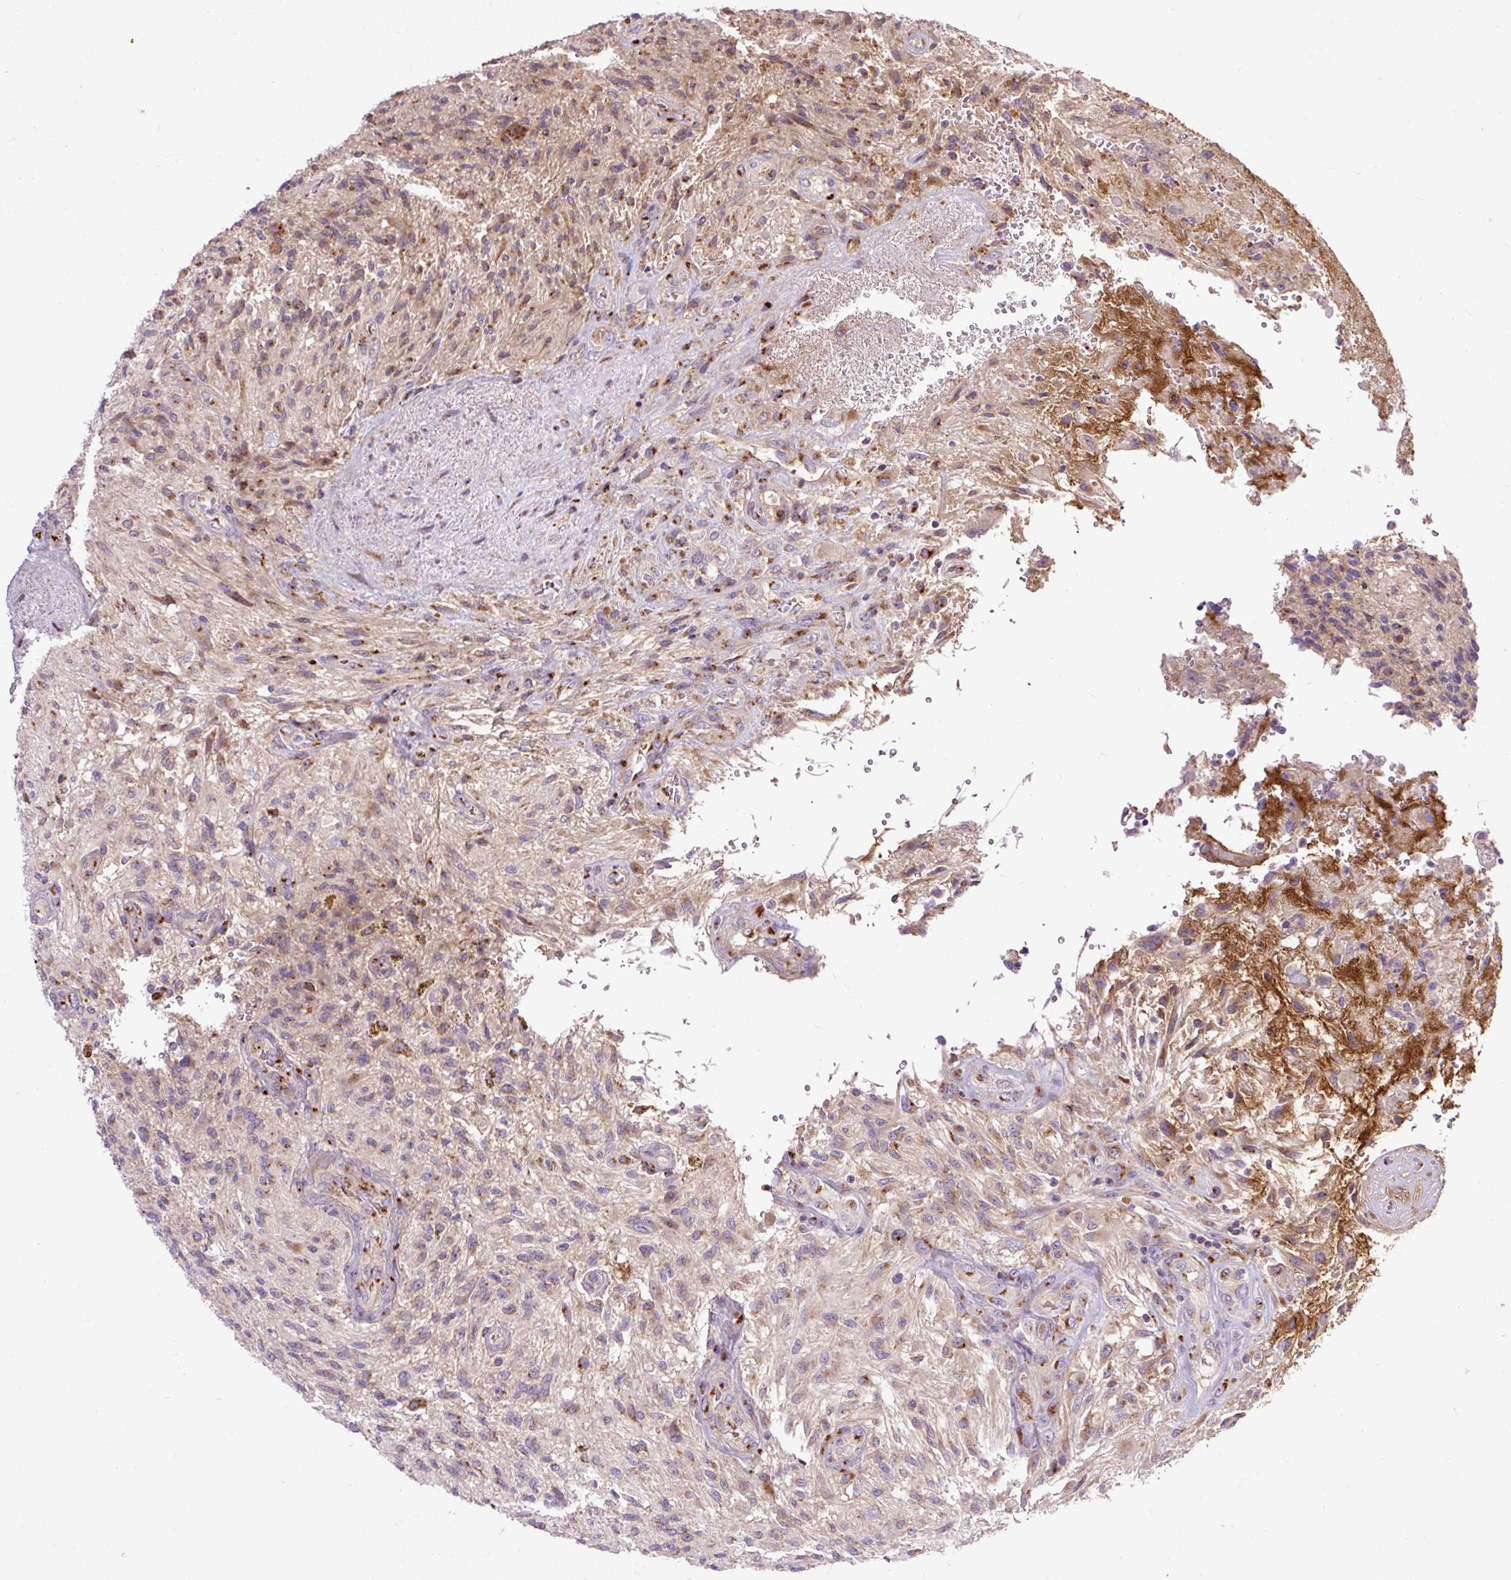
{"staining": {"intensity": "moderate", "quantity": "<25%", "location": "cytoplasmic/membranous"}, "tissue": "glioma", "cell_type": "Tumor cells", "image_type": "cancer", "snomed": [{"axis": "morphology", "description": "Glioma, malignant, High grade"}, {"axis": "topography", "description": "Brain"}], "caption": "Moderate cytoplasmic/membranous positivity is present in approximately <25% of tumor cells in high-grade glioma (malignant).", "gene": "MSMP", "patient": {"sex": "male", "age": 56}}